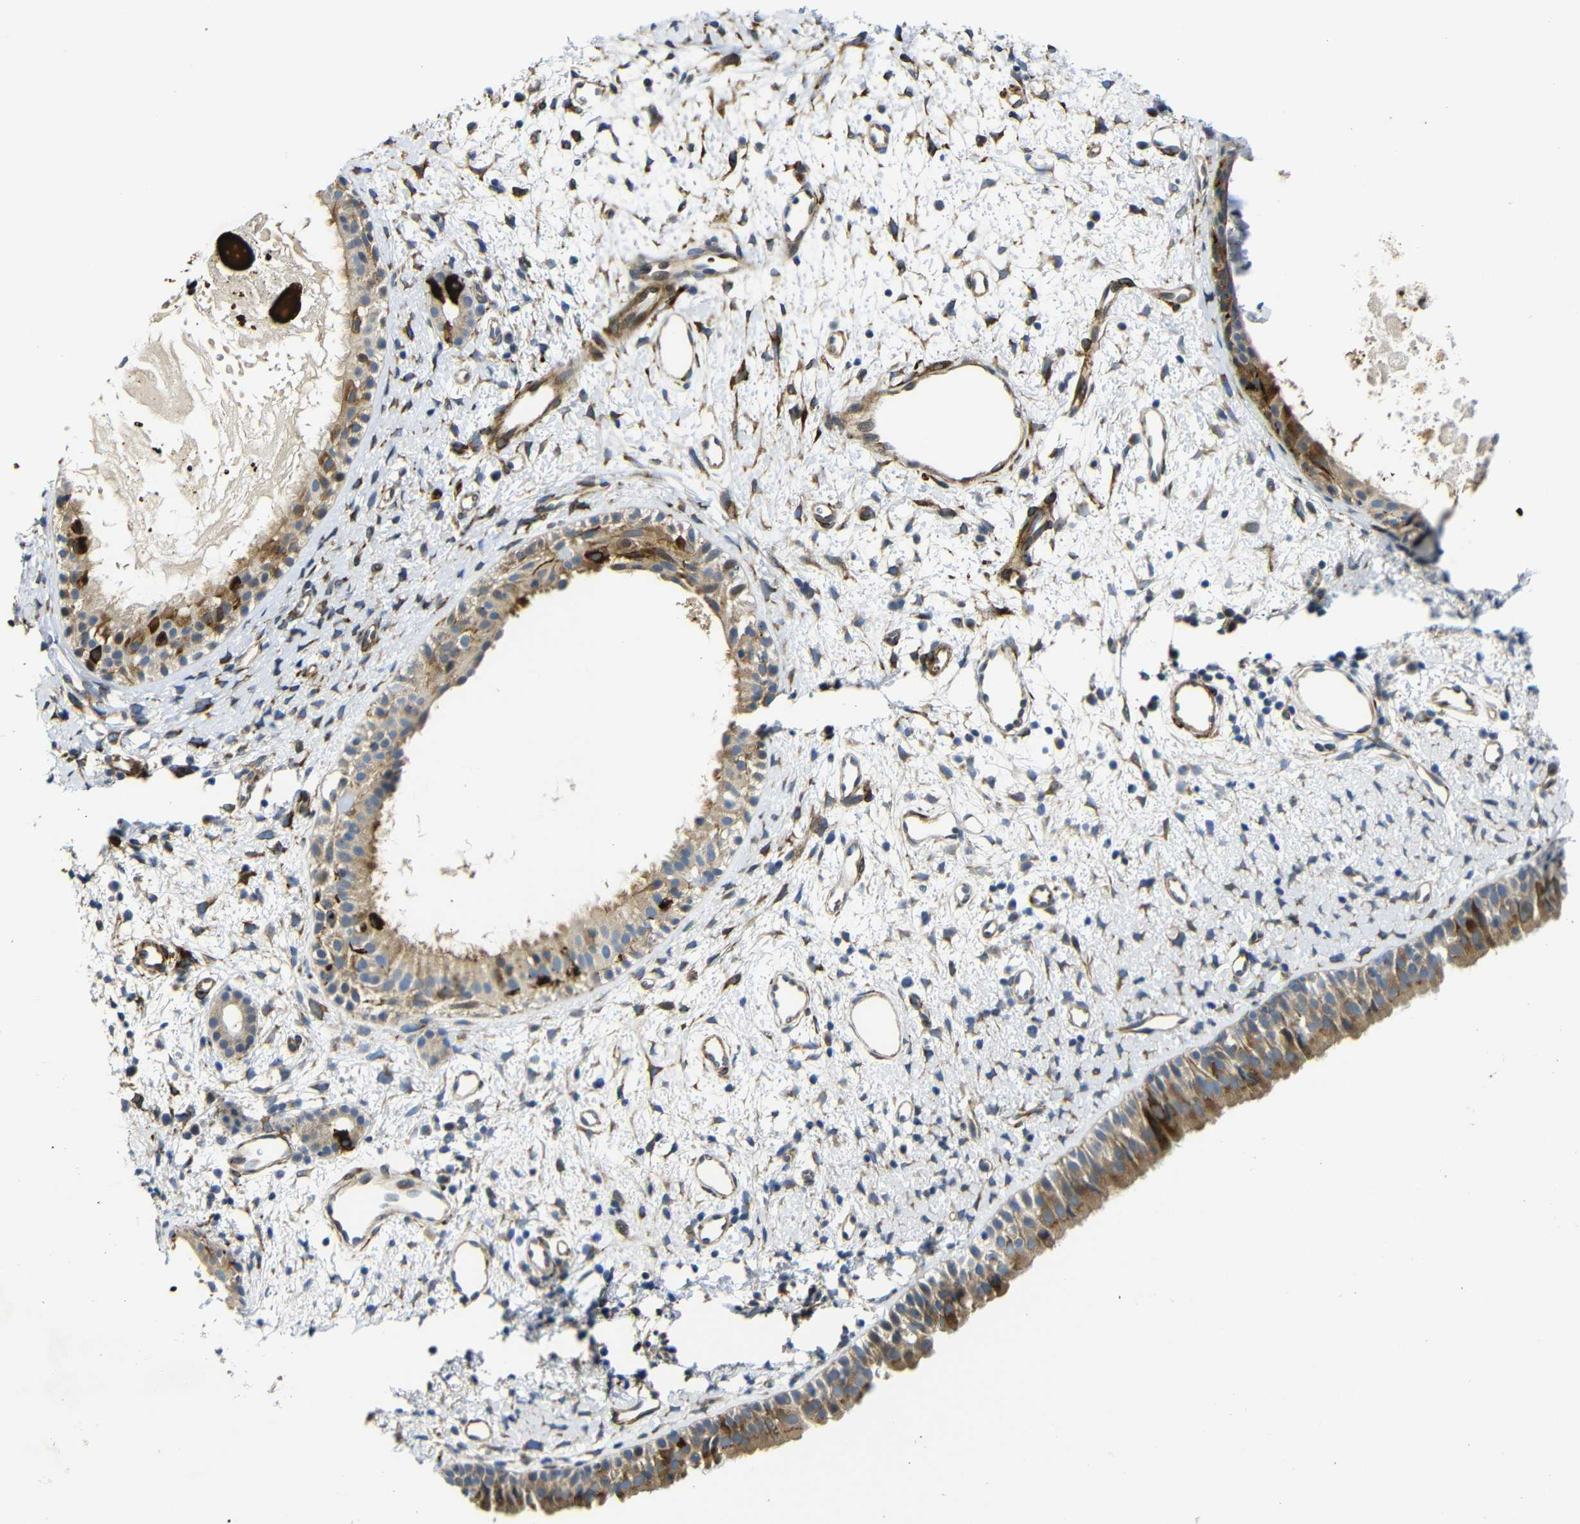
{"staining": {"intensity": "strong", "quantity": ">75%", "location": "cytoplasmic/membranous"}, "tissue": "nasopharynx", "cell_type": "Respiratory epithelial cells", "image_type": "normal", "snomed": [{"axis": "morphology", "description": "Normal tissue, NOS"}, {"axis": "topography", "description": "Nasopharynx"}], "caption": "Immunohistochemistry (IHC) staining of benign nasopharynx, which reveals high levels of strong cytoplasmic/membranous expression in about >75% of respiratory epithelial cells indicating strong cytoplasmic/membranous protein staining. The staining was performed using DAB (brown) for protein detection and nuclei were counterstained in hematoxylin (blue).", "gene": "PARP14", "patient": {"sex": "male", "age": 22}}